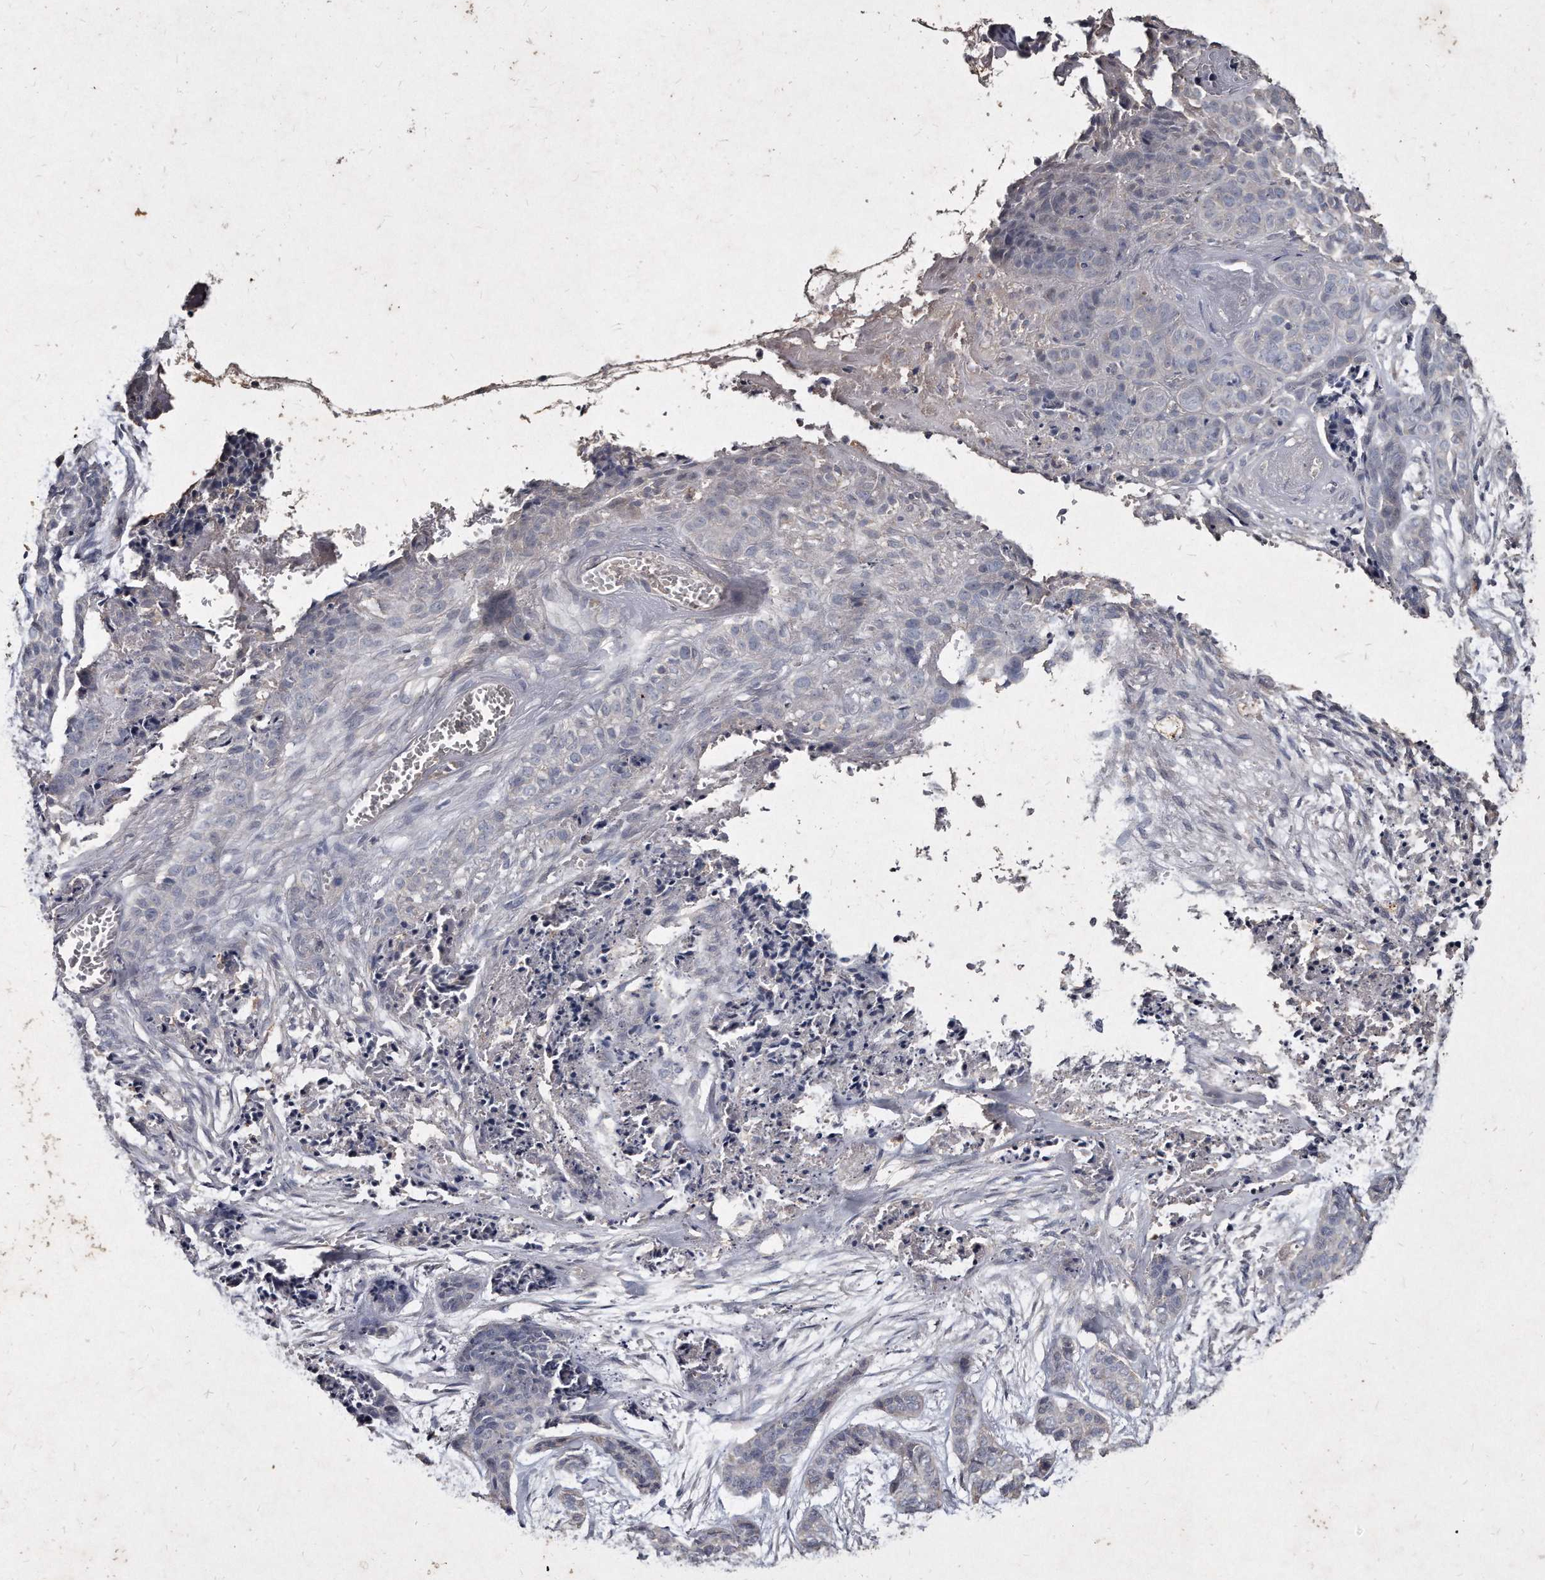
{"staining": {"intensity": "negative", "quantity": "none", "location": "none"}, "tissue": "skin cancer", "cell_type": "Tumor cells", "image_type": "cancer", "snomed": [{"axis": "morphology", "description": "Basal cell carcinoma"}, {"axis": "topography", "description": "Skin"}], "caption": "A high-resolution photomicrograph shows immunohistochemistry (IHC) staining of skin cancer, which exhibits no significant positivity in tumor cells.", "gene": "KLHDC3", "patient": {"sex": "female", "age": 64}}